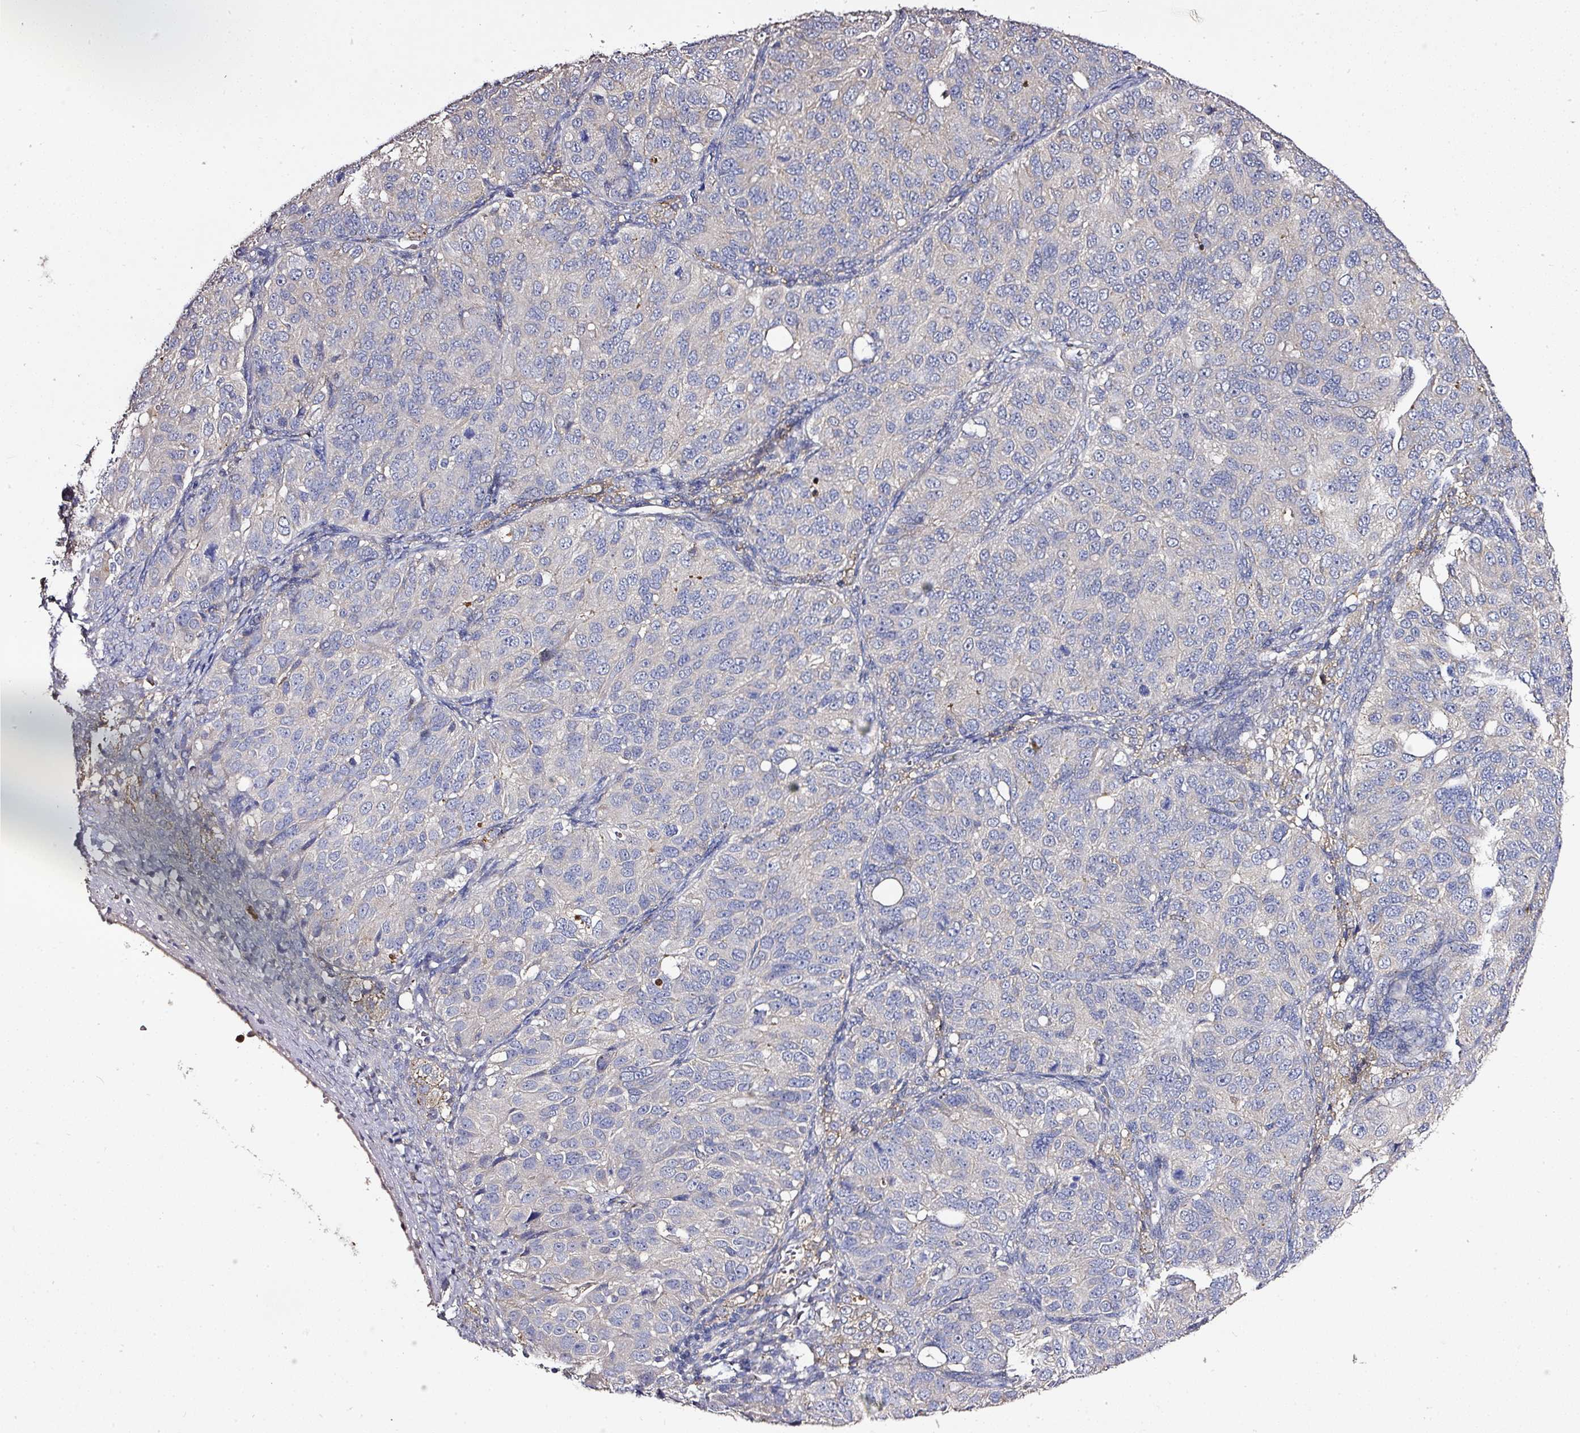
{"staining": {"intensity": "negative", "quantity": "none", "location": "none"}, "tissue": "ovarian cancer", "cell_type": "Tumor cells", "image_type": "cancer", "snomed": [{"axis": "morphology", "description": "Carcinoma, endometroid"}, {"axis": "topography", "description": "Ovary"}], "caption": "Ovarian endometroid carcinoma was stained to show a protein in brown. There is no significant expression in tumor cells.", "gene": "CAB39L", "patient": {"sex": "female", "age": 51}}